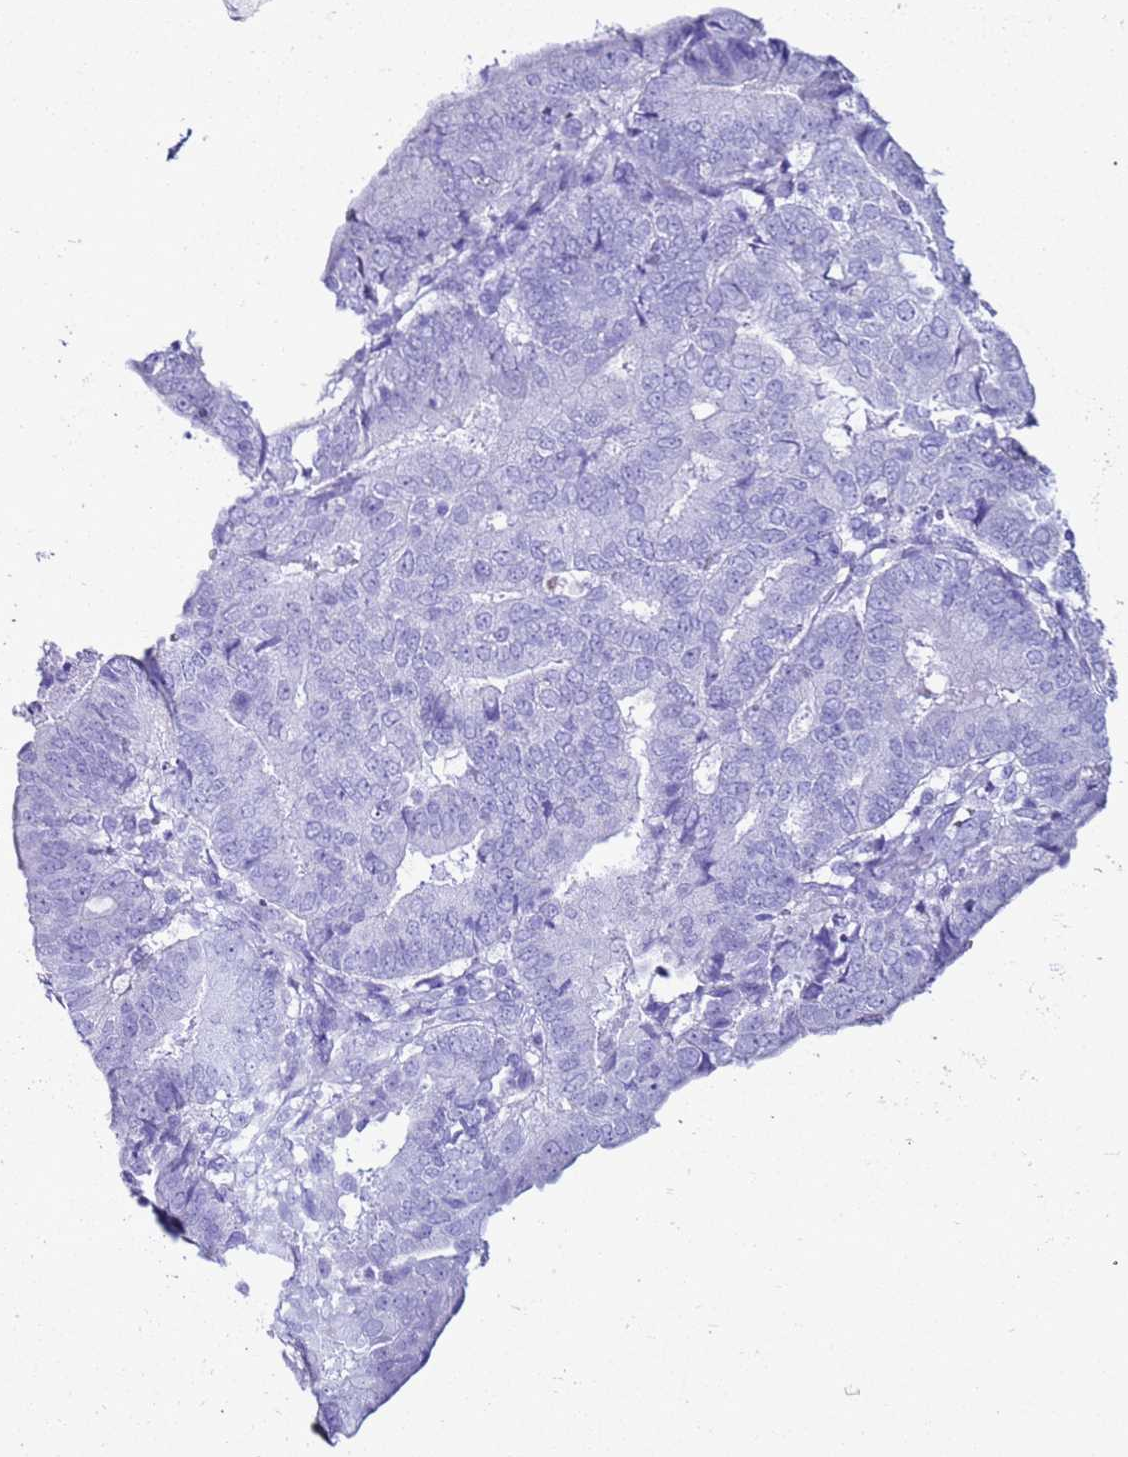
{"staining": {"intensity": "negative", "quantity": "none", "location": "none"}, "tissue": "endometrial cancer", "cell_type": "Tumor cells", "image_type": "cancer", "snomed": [{"axis": "morphology", "description": "Adenocarcinoma, NOS"}, {"axis": "topography", "description": "Endometrium"}], "caption": "Tumor cells show no significant protein staining in endometrial cancer (adenocarcinoma).", "gene": "LCMT1", "patient": {"sex": "female", "age": 70}}